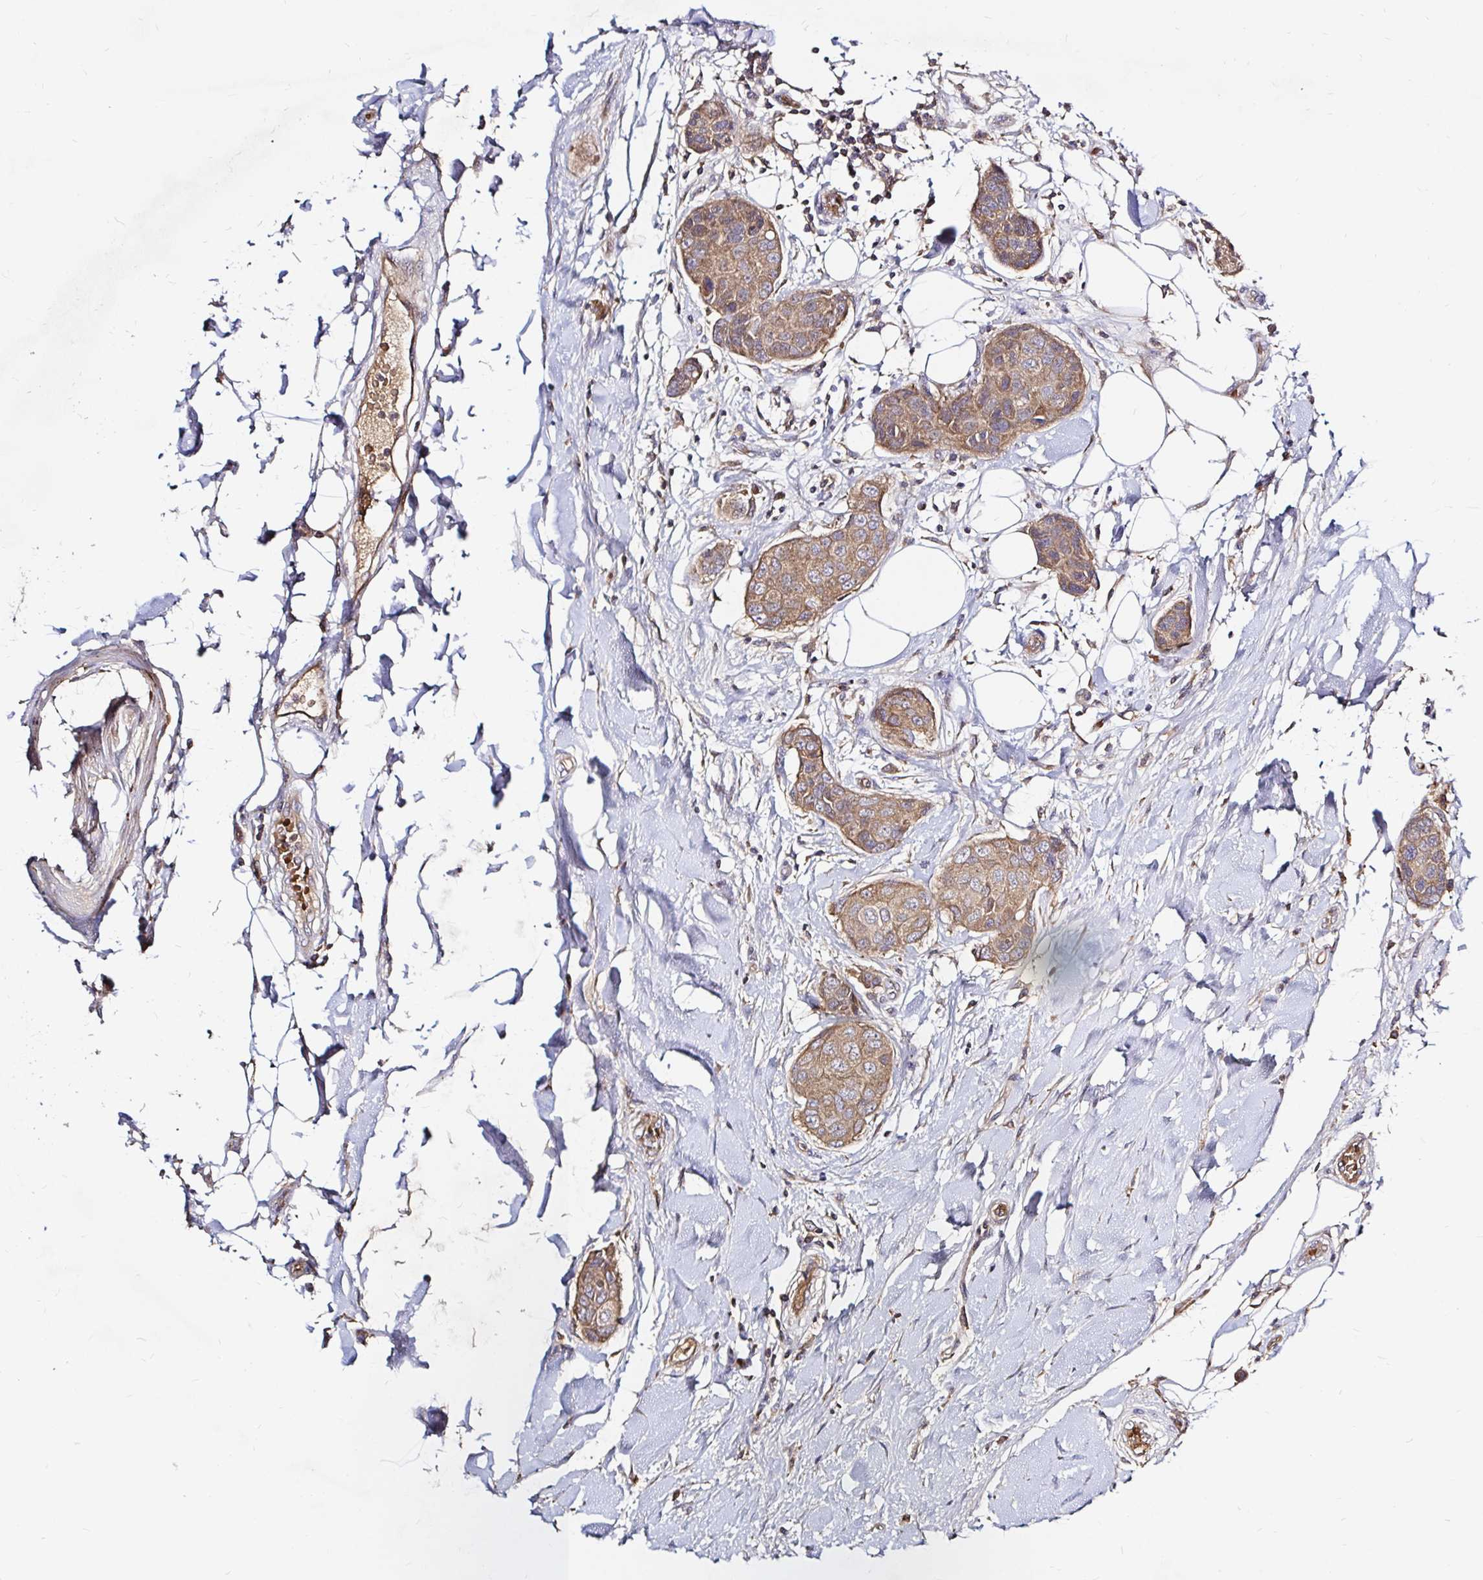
{"staining": {"intensity": "moderate", "quantity": ">75%", "location": "cytoplasmic/membranous"}, "tissue": "breast cancer", "cell_type": "Tumor cells", "image_type": "cancer", "snomed": [{"axis": "morphology", "description": "Duct carcinoma"}, {"axis": "topography", "description": "Breast"}, {"axis": "topography", "description": "Lymph node"}], "caption": "Moderate cytoplasmic/membranous staining for a protein is seen in approximately >75% of tumor cells of breast cancer using IHC.", "gene": "ARHGEF37", "patient": {"sex": "female", "age": 80}}